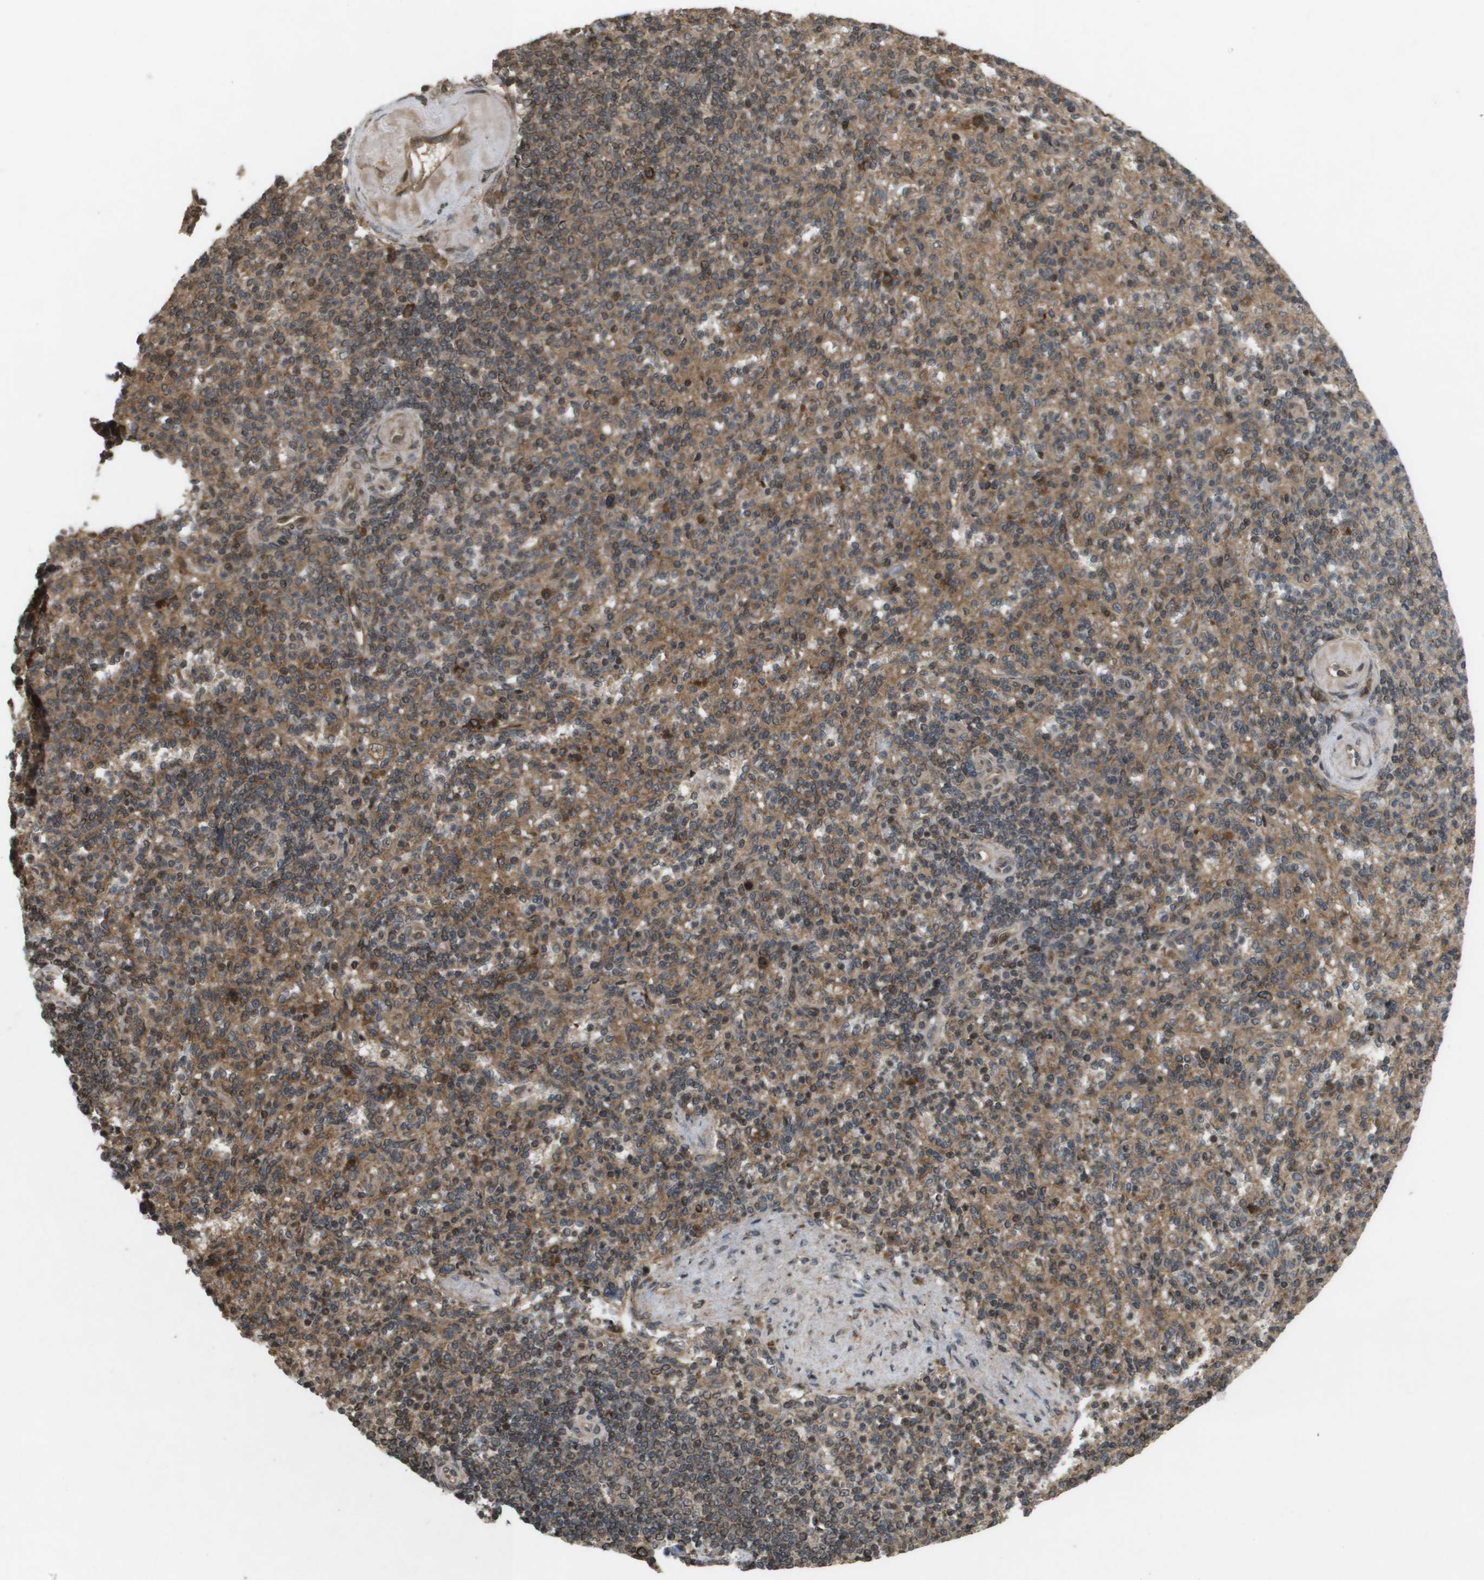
{"staining": {"intensity": "moderate", "quantity": ">75%", "location": "cytoplasmic/membranous"}, "tissue": "spleen", "cell_type": "Cells in red pulp", "image_type": "normal", "snomed": [{"axis": "morphology", "description": "Normal tissue, NOS"}, {"axis": "topography", "description": "Spleen"}], "caption": "Benign spleen exhibits moderate cytoplasmic/membranous positivity in approximately >75% of cells in red pulp.", "gene": "KIF11", "patient": {"sex": "female", "age": 74}}